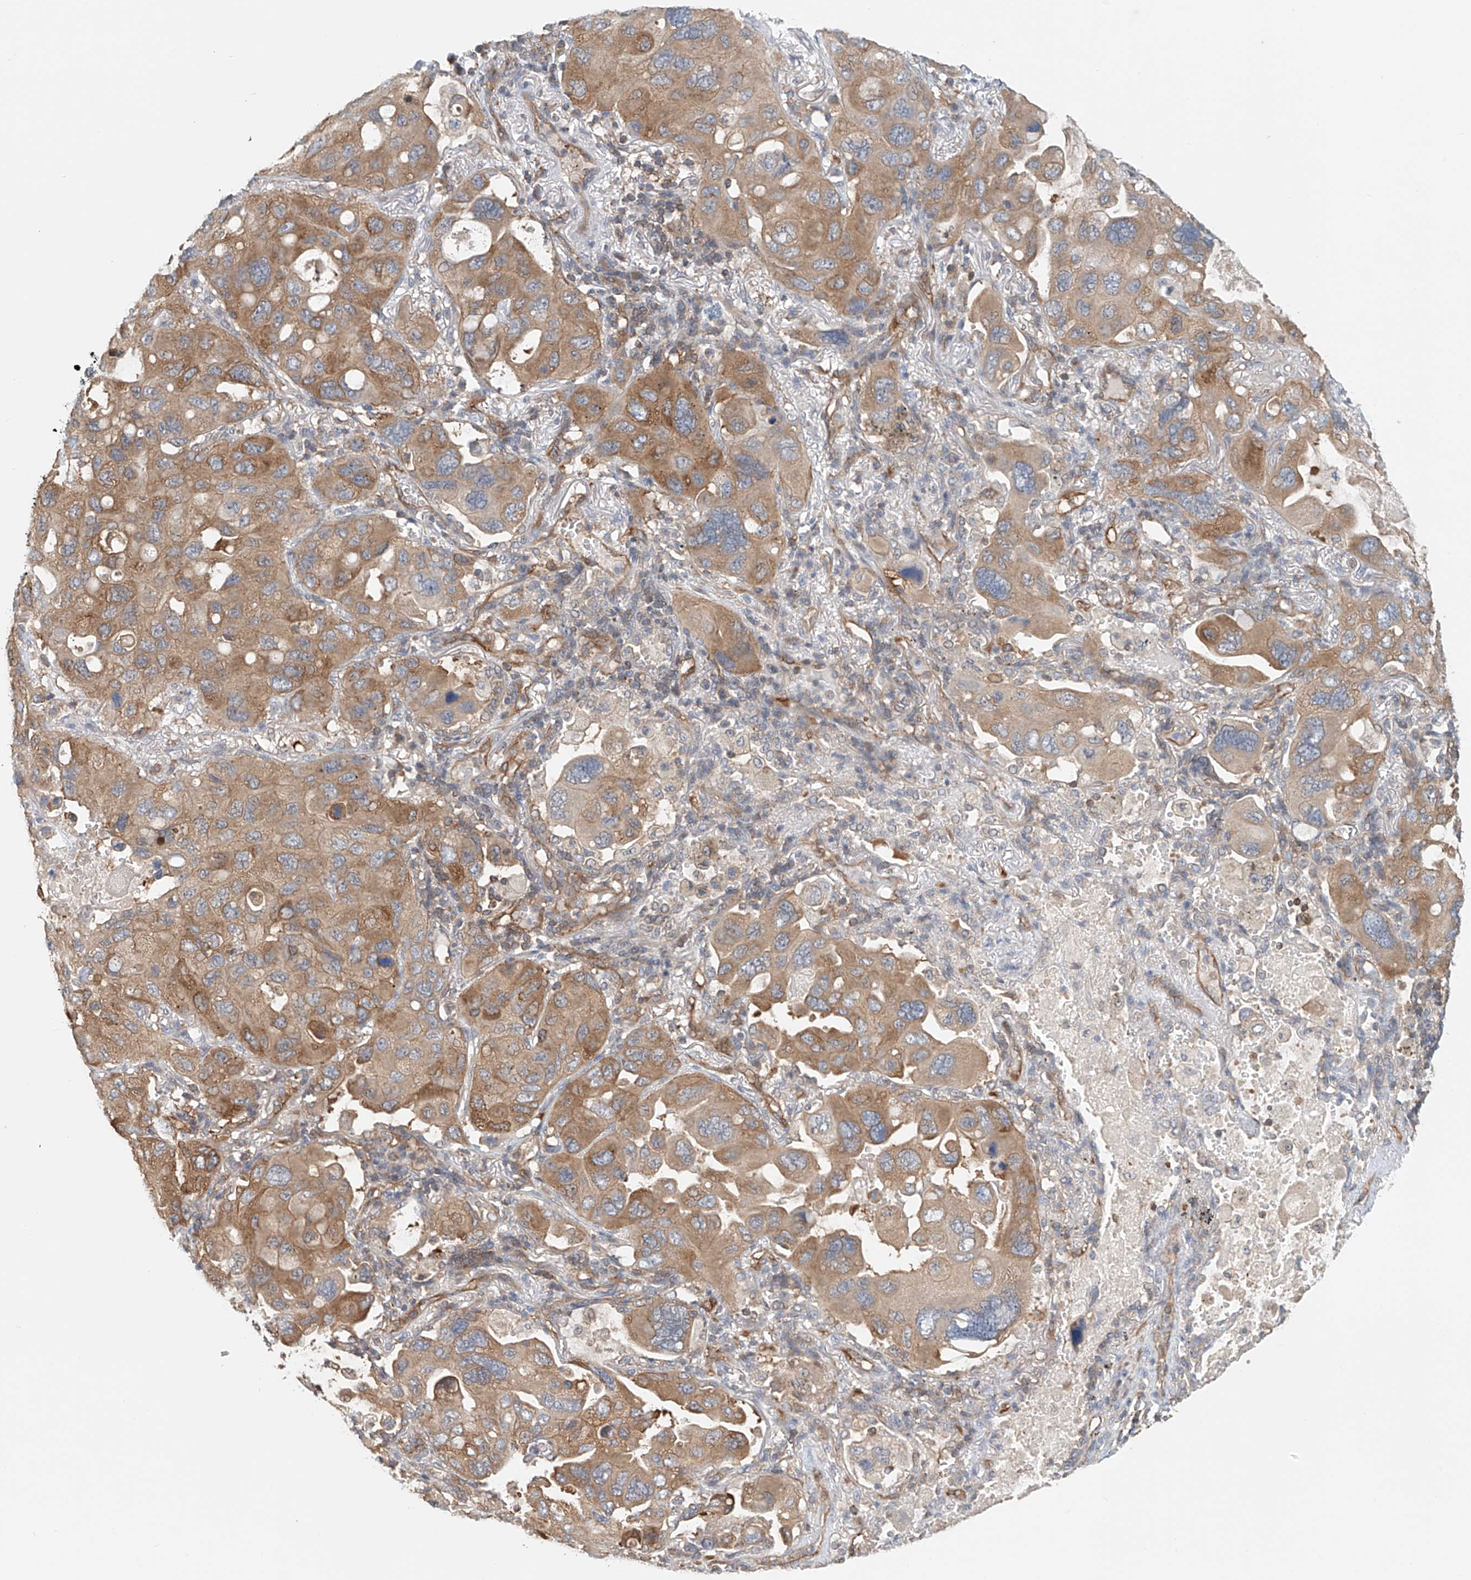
{"staining": {"intensity": "moderate", "quantity": ">75%", "location": "cytoplasmic/membranous"}, "tissue": "lung cancer", "cell_type": "Tumor cells", "image_type": "cancer", "snomed": [{"axis": "morphology", "description": "Squamous cell carcinoma, NOS"}, {"axis": "topography", "description": "Lung"}], "caption": "The photomicrograph exhibits a brown stain indicating the presence of a protein in the cytoplasmic/membranous of tumor cells in lung squamous cell carcinoma.", "gene": "FRYL", "patient": {"sex": "female", "age": 73}}